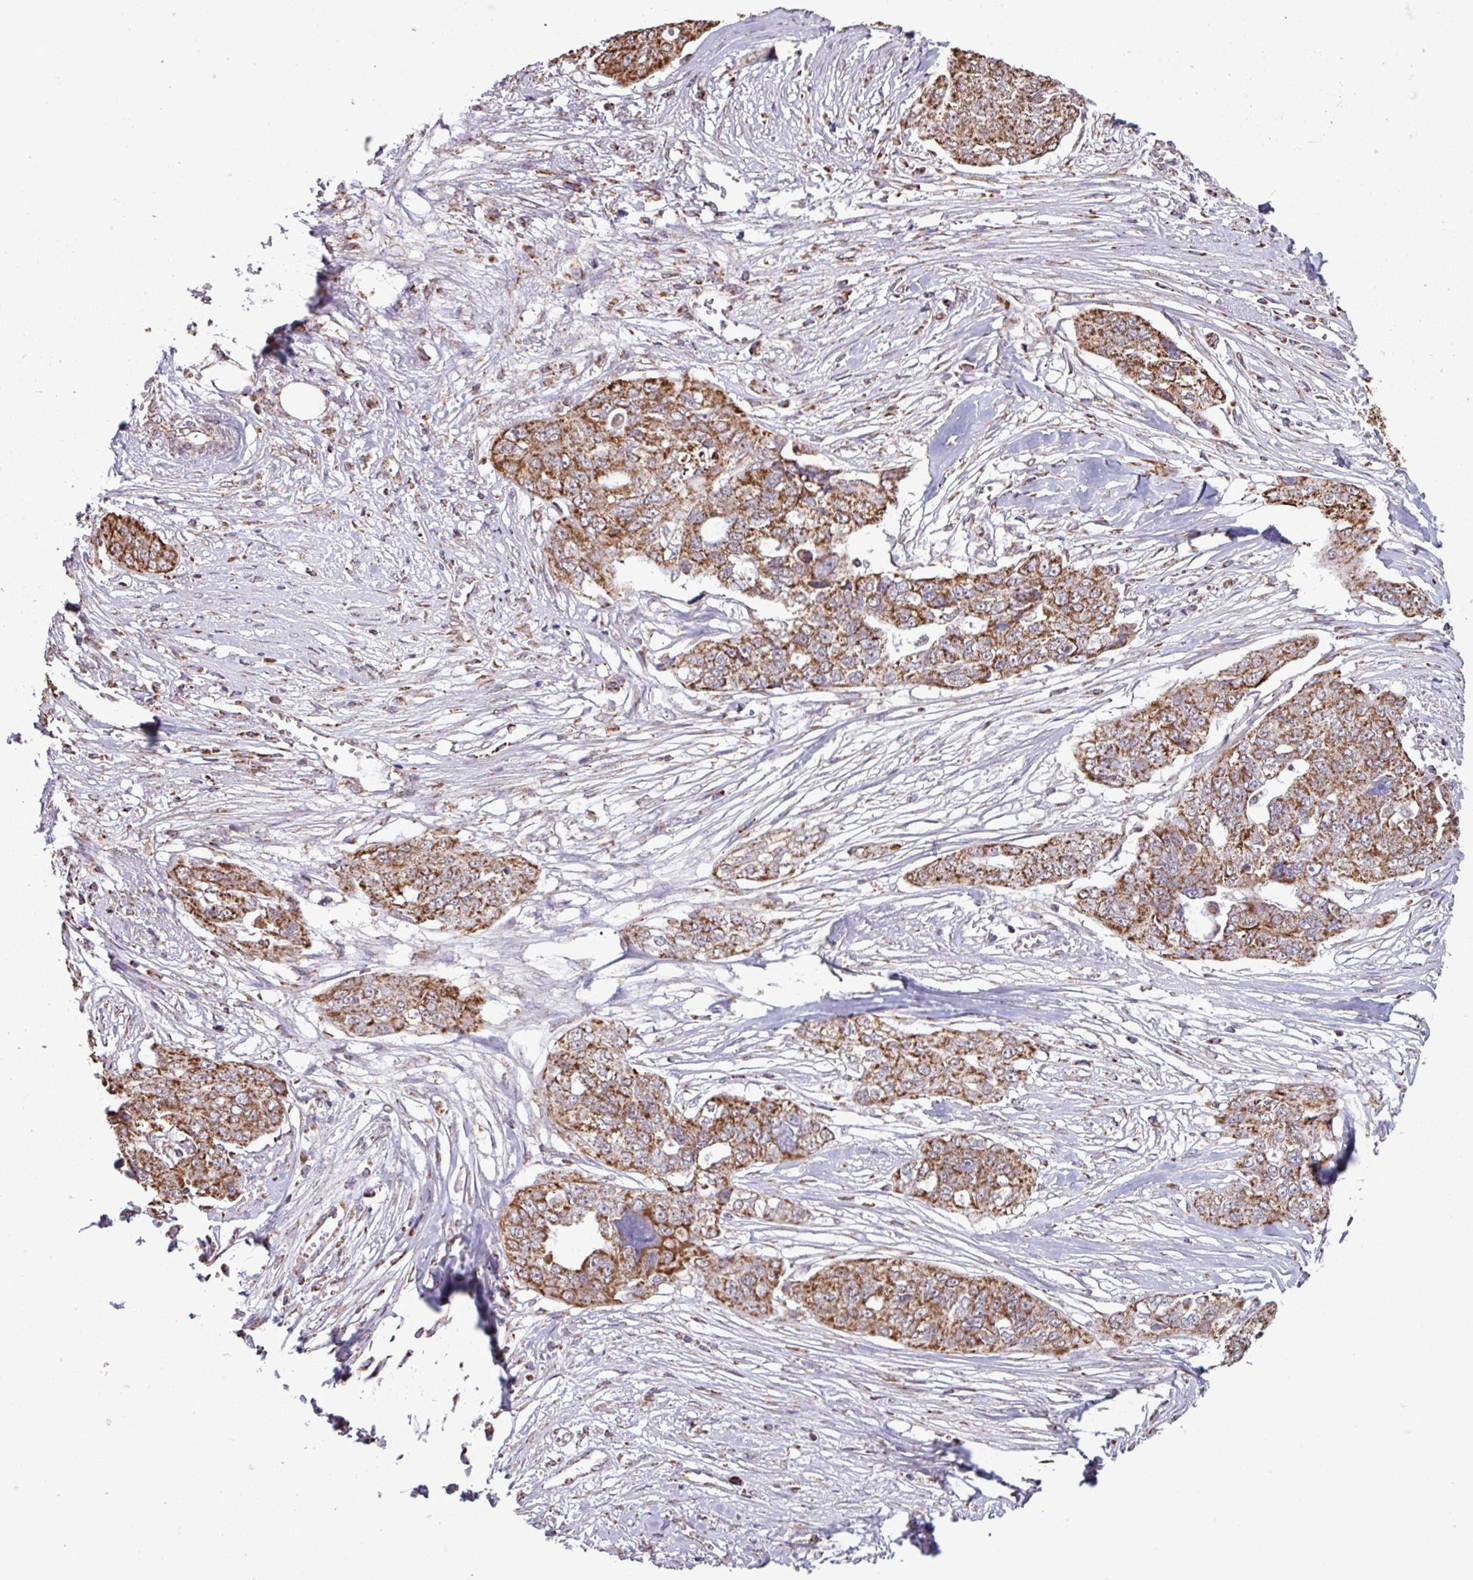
{"staining": {"intensity": "strong", "quantity": ">75%", "location": "cytoplasmic/membranous"}, "tissue": "ovarian cancer", "cell_type": "Tumor cells", "image_type": "cancer", "snomed": [{"axis": "morphology", "description": "Carcinoma, endometroid"}, {"axis": "topography", "description": "Ovary"}], "caption": "Immunohistochemistry (IHC) image of ovarian endometroid carcinoma stained for a protein (brown), which shows high levels of strong cytoplasmic/membranous positivity in approximately >75% of tumor cells.", "gene": "ALG8", "patient": {"sex": "female", "age": 70}}